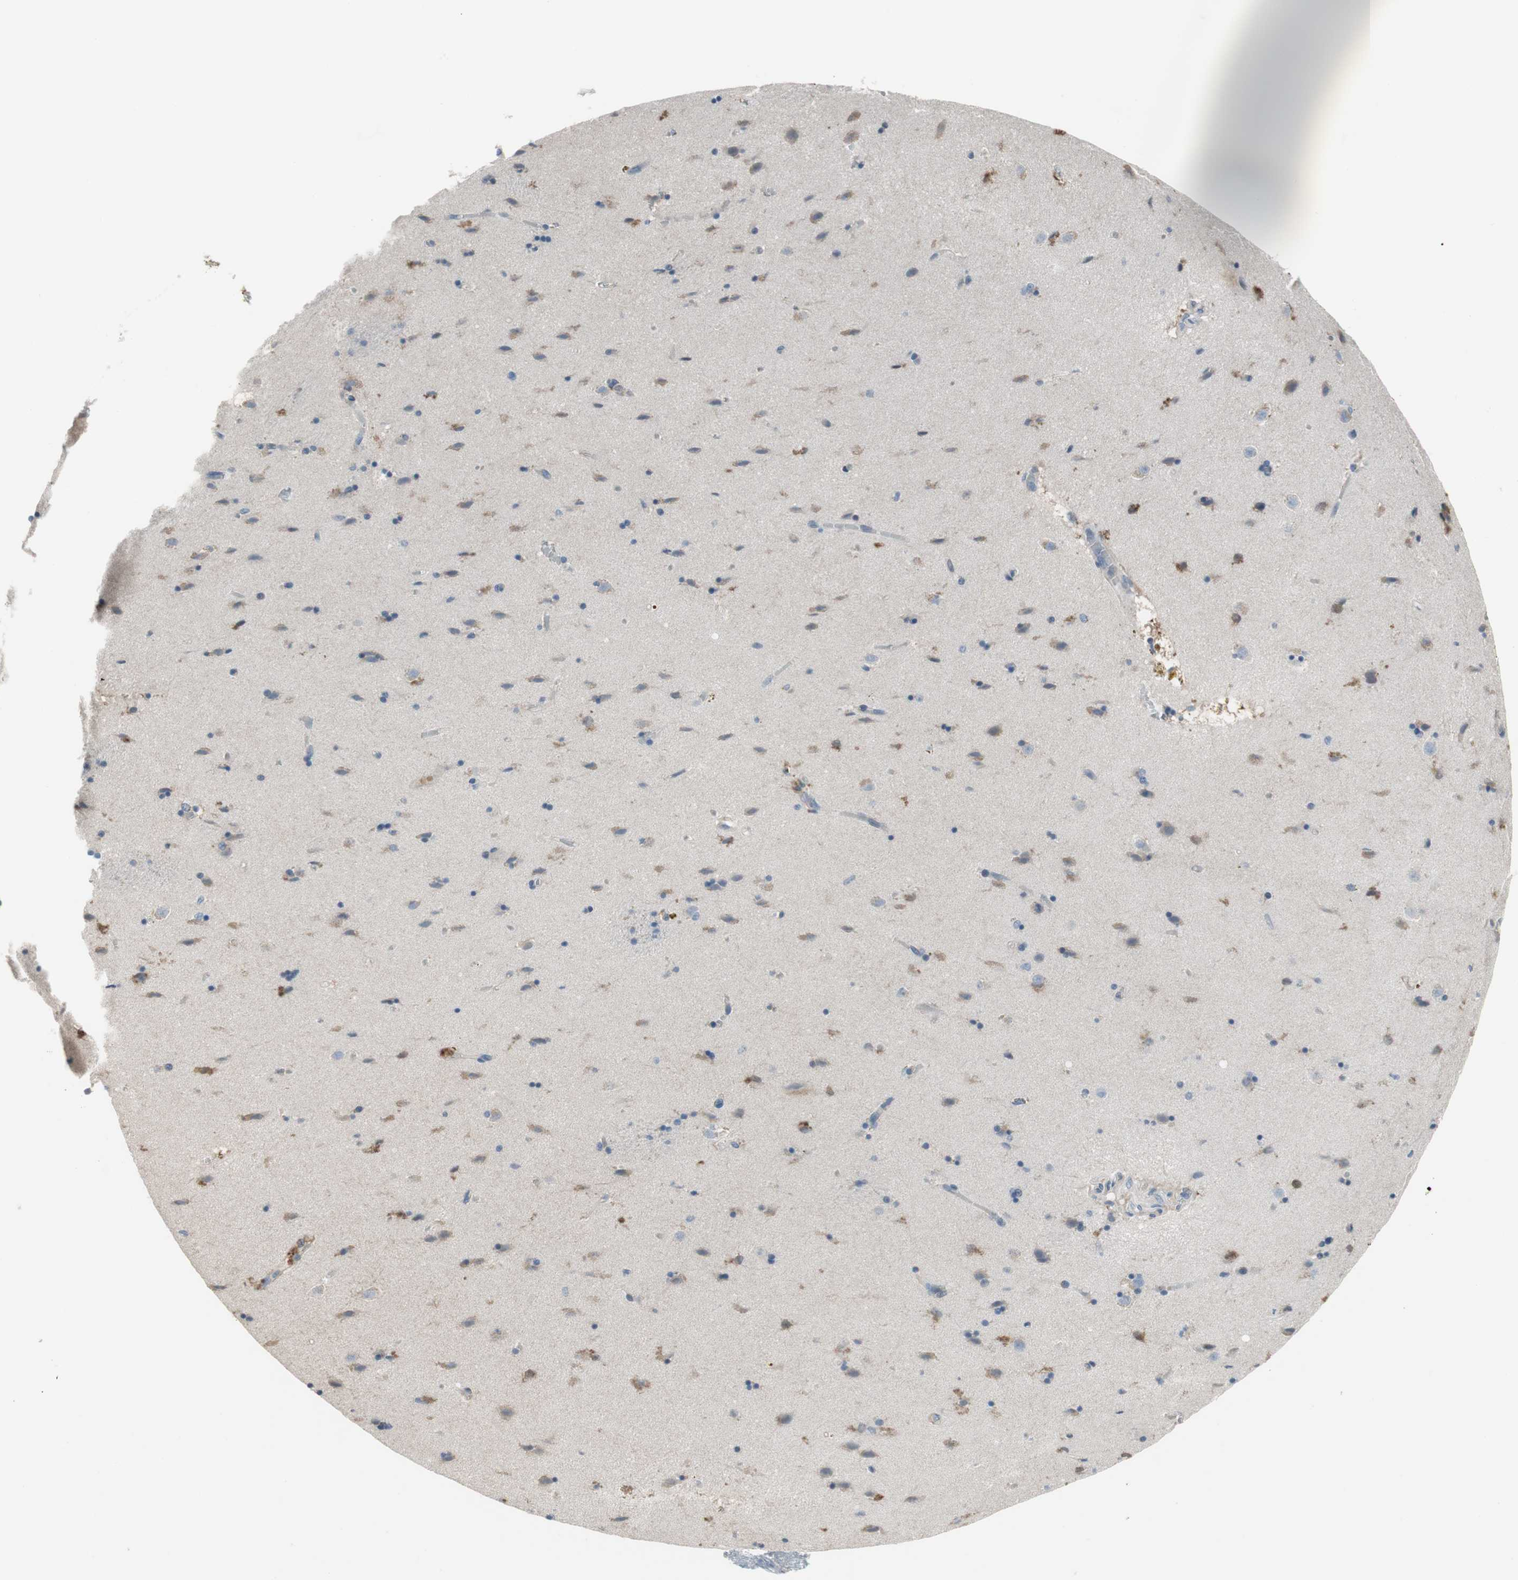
{"staining": {"intensity": "negative", "quantity": "none", "location": "none"}, "tissue": "caudate", "cell_type": "Glial cells", "image_type": "normal", "snomed": [{"axis": "morphology", "description": "Normal tissue, NOS"}, {"axis": "topography", "description": "Lateral ventricle wall"}], "caption": "This is an IHC photomicrograph of normal caudate. There is no positivity in glial cells.", "gene": "PIGR", "patient": {"sex": "female", "age": 54}}